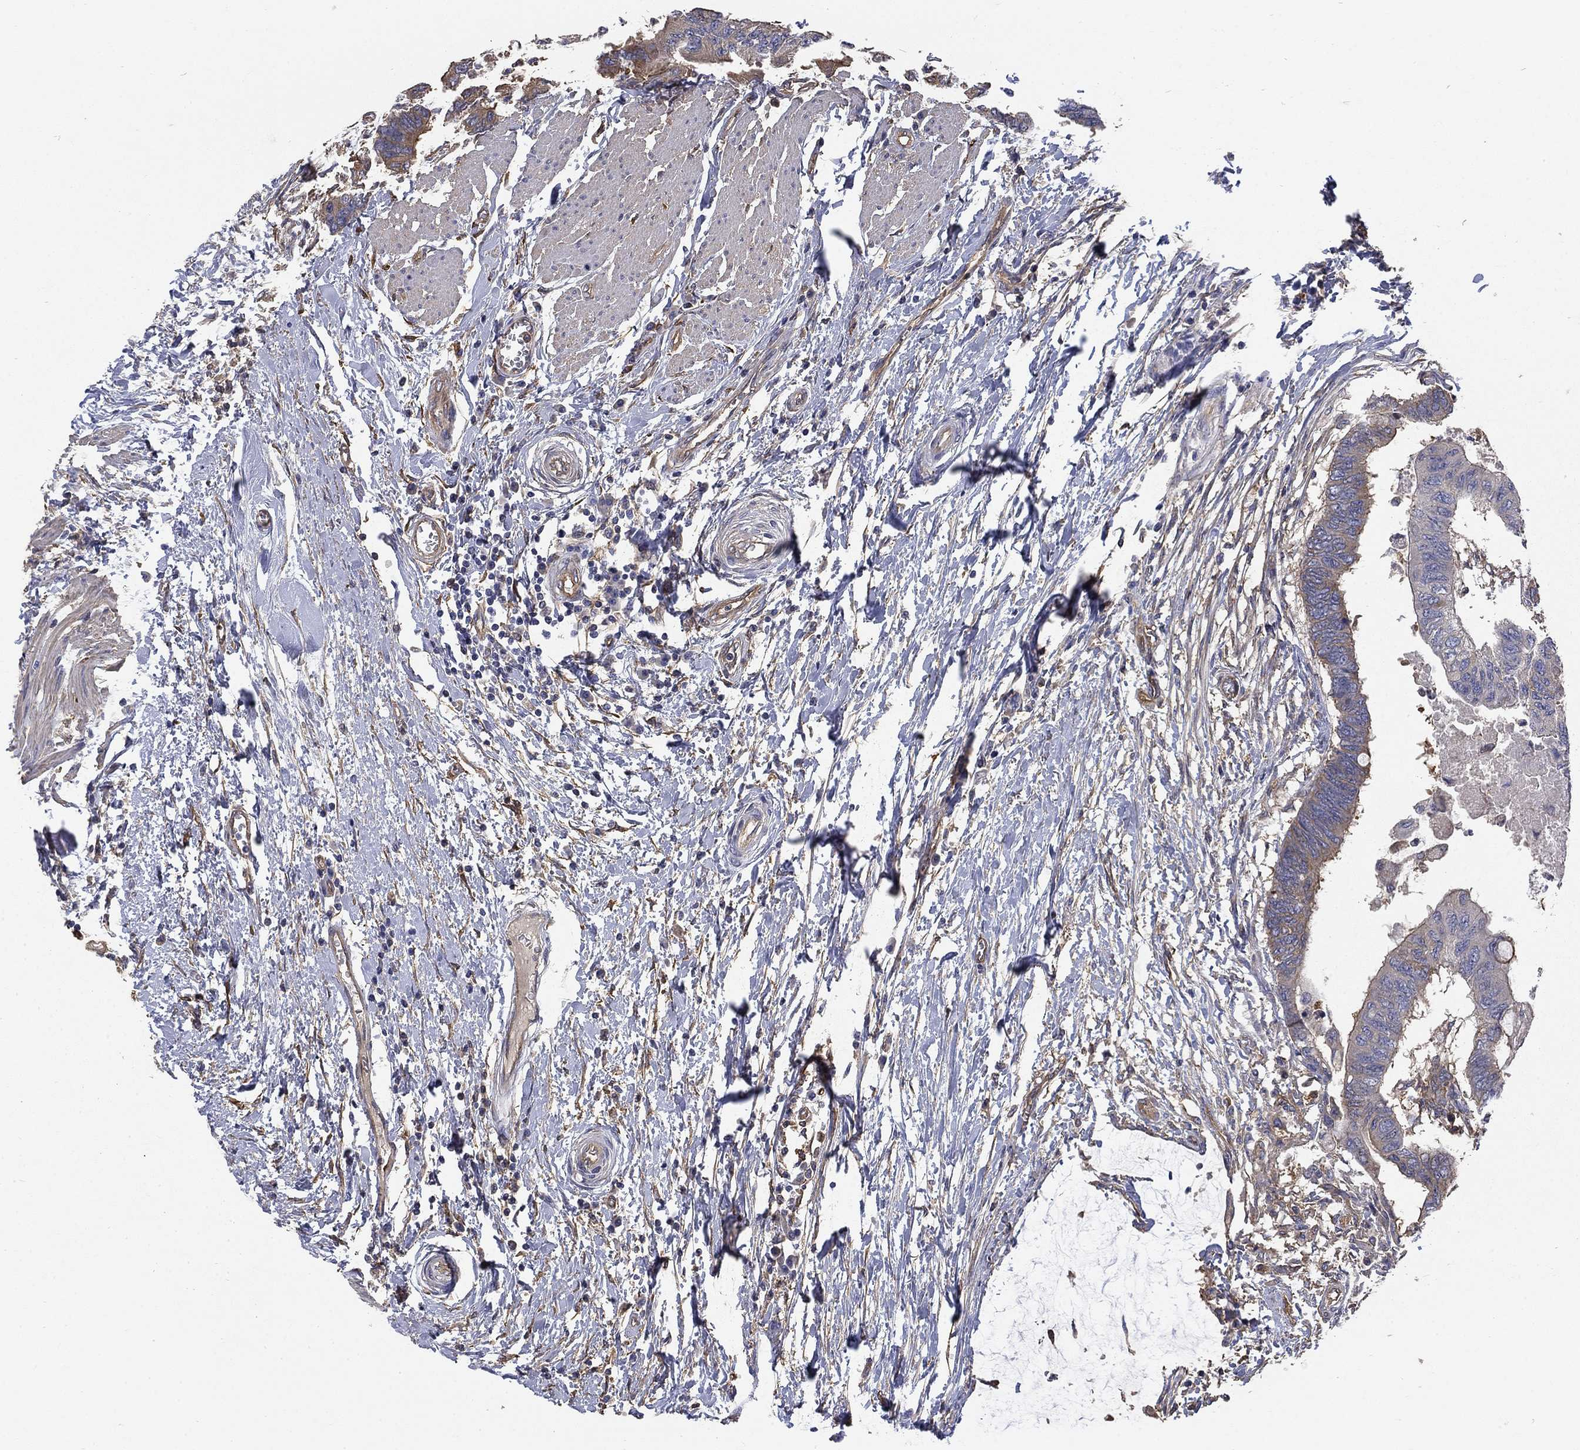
{"staining": {"intensity": "moderate", "quantity": "<25%", "location": "cytoplasmic/membranous"}, "tissue": "colorectal cancer", "cell_type": "Tumor cells", "image_type": "cancer", "snomed": [{"axis": "morphology", "description": "Normal tissue, NOS"}, {"axis": "morphology", "description": "Adenocarcinoma, NOS"}, {"axis": "topography", "description": "Rectum"}, {"axis": "topography", "description": "Peripheral nerve tissue"}], "caption": "Immunohistochemistry histopathology image of colorectal adenocarcinoma stained for a protein (brown), which shows low levels of moderate cytoplasmic/membranous staining in about <25% of tumor cells.", "gene": "DPYSL2", "patient": {"sex": "male", "age": 92}}